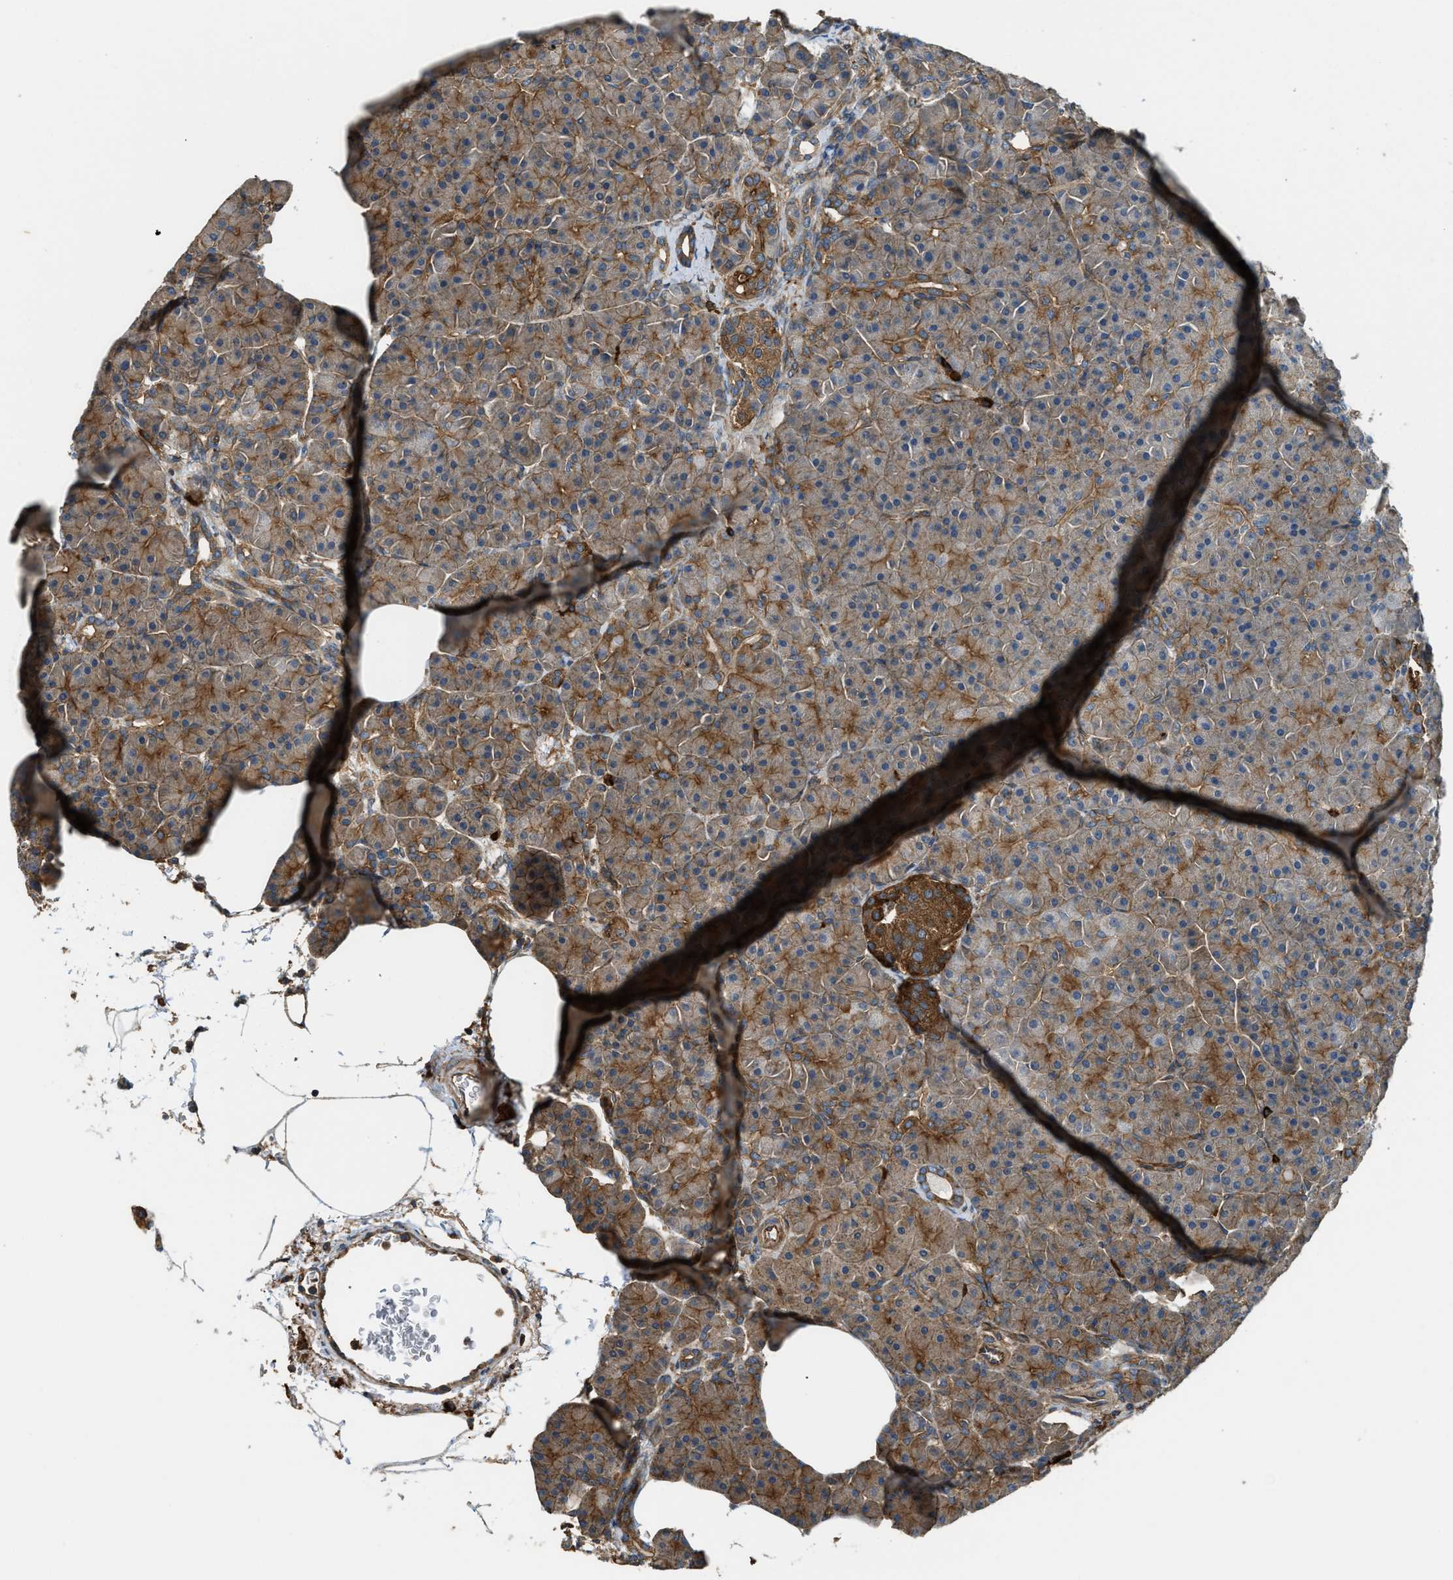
{"staining": {"intensity": "moderate", "quantity": ">75%", "location": "cytoplasmic/membranous"}, "tissue": "pancreas", "cell_type": "Exocrine glandular cells", "image_type": "normal", "snomed": [{"axis": "morphology", "description": "Normal tissue, NOS"}, {"axis": "topography", "description": "Pancreas"}], "caption": "Protein expression analysis of normal human pancreas reveals moderate cytoplasmic/membranous positivity in approximately >75% of exocrine glandular cells.", "gene": "BAG4", "patient": {"sex": "female", "age": 70}}